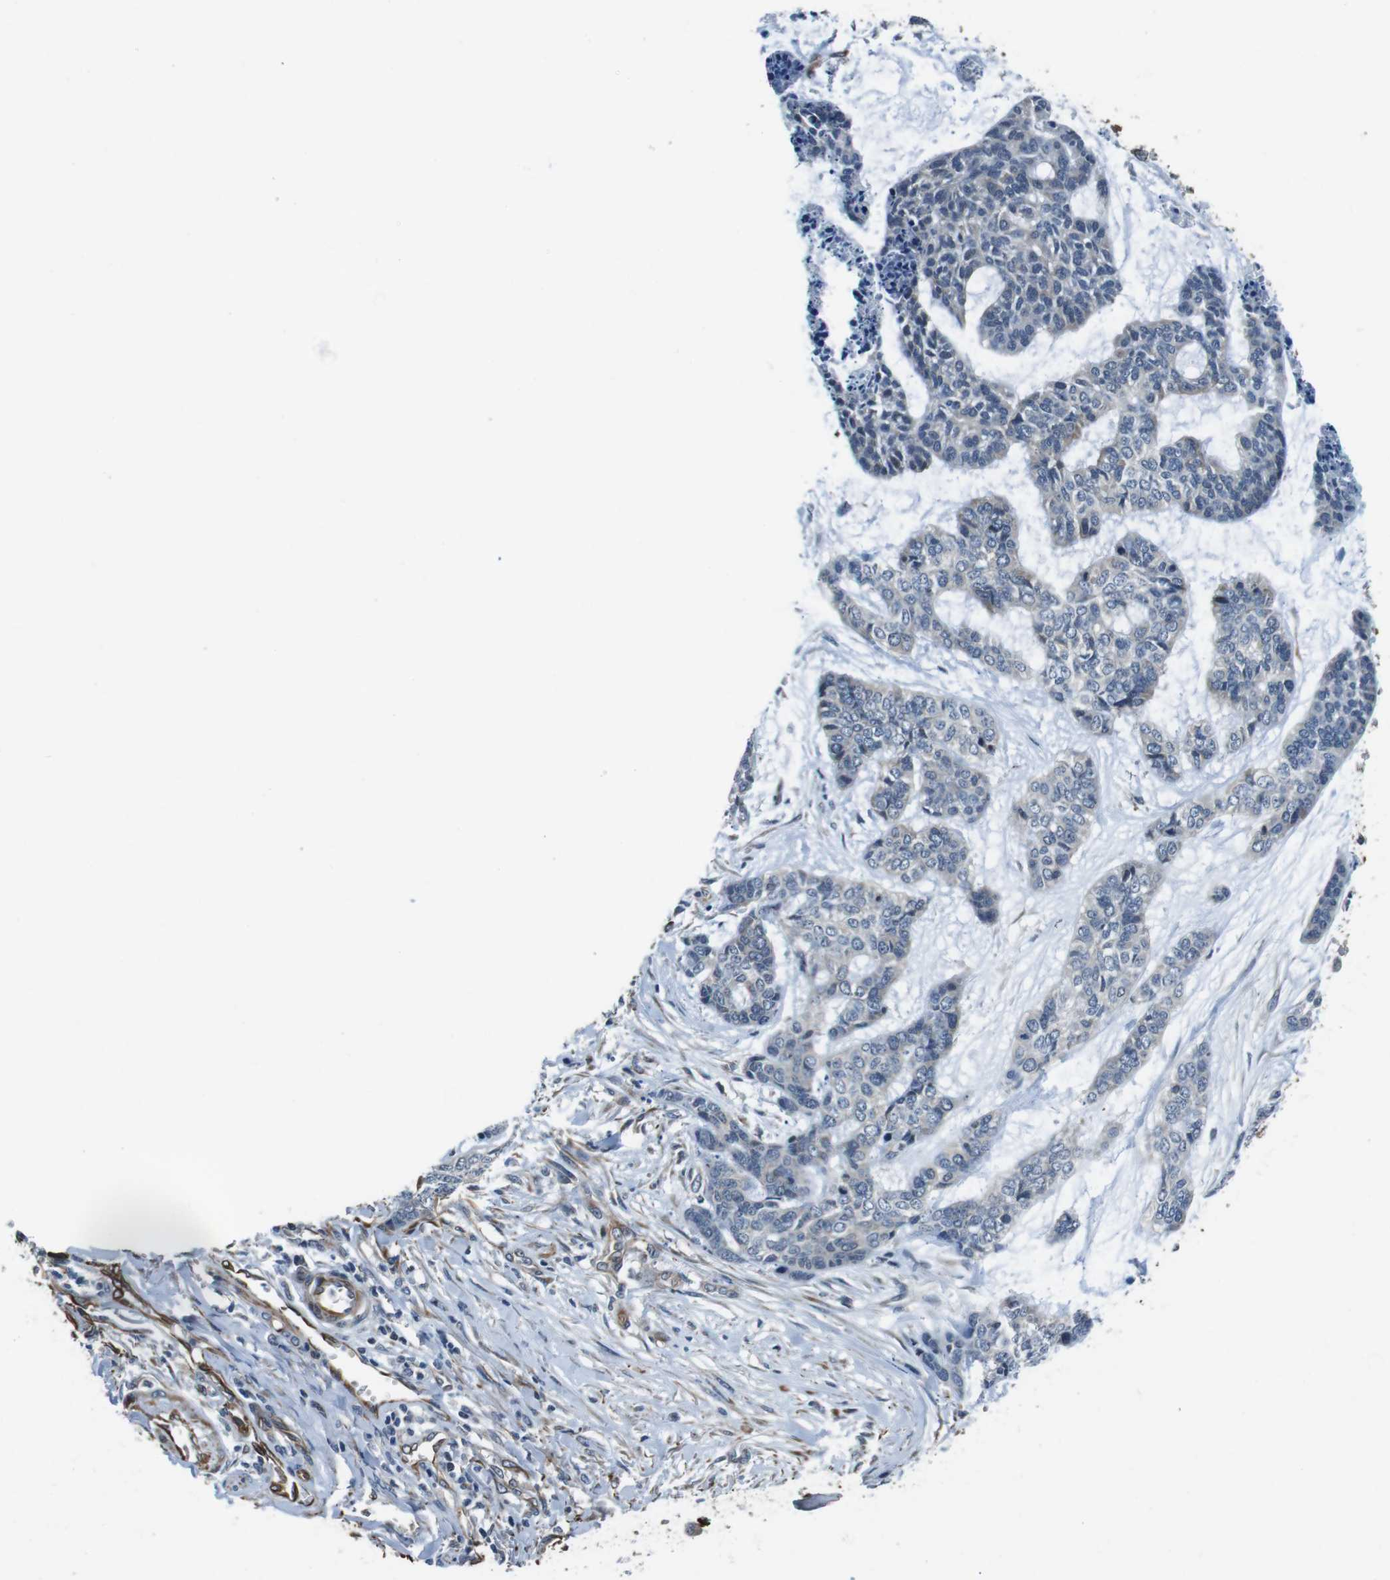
{"staining": {"intensity": "negative", "quantity": "none", "location": "none"}, "tissue": "skin cancer", "cell_type": "Tumor cells", "image_type": "cancer", "snomed": [{"axis": "morphology", "description": "Basal cell carcinoma"}, {"axis": "topography", "description": "Skin"}], "caption": "Immunohistochemical staining of skin cancer exhibits no significant expression in tumor cells. The staining was performed using DAB to visualize the protein expression in brown, while the nuclei were stained in blue with hematoxylin (Magnification: 20x).", "gene": "LRRC49", "patient": {"sex": "female", "age": 64}}